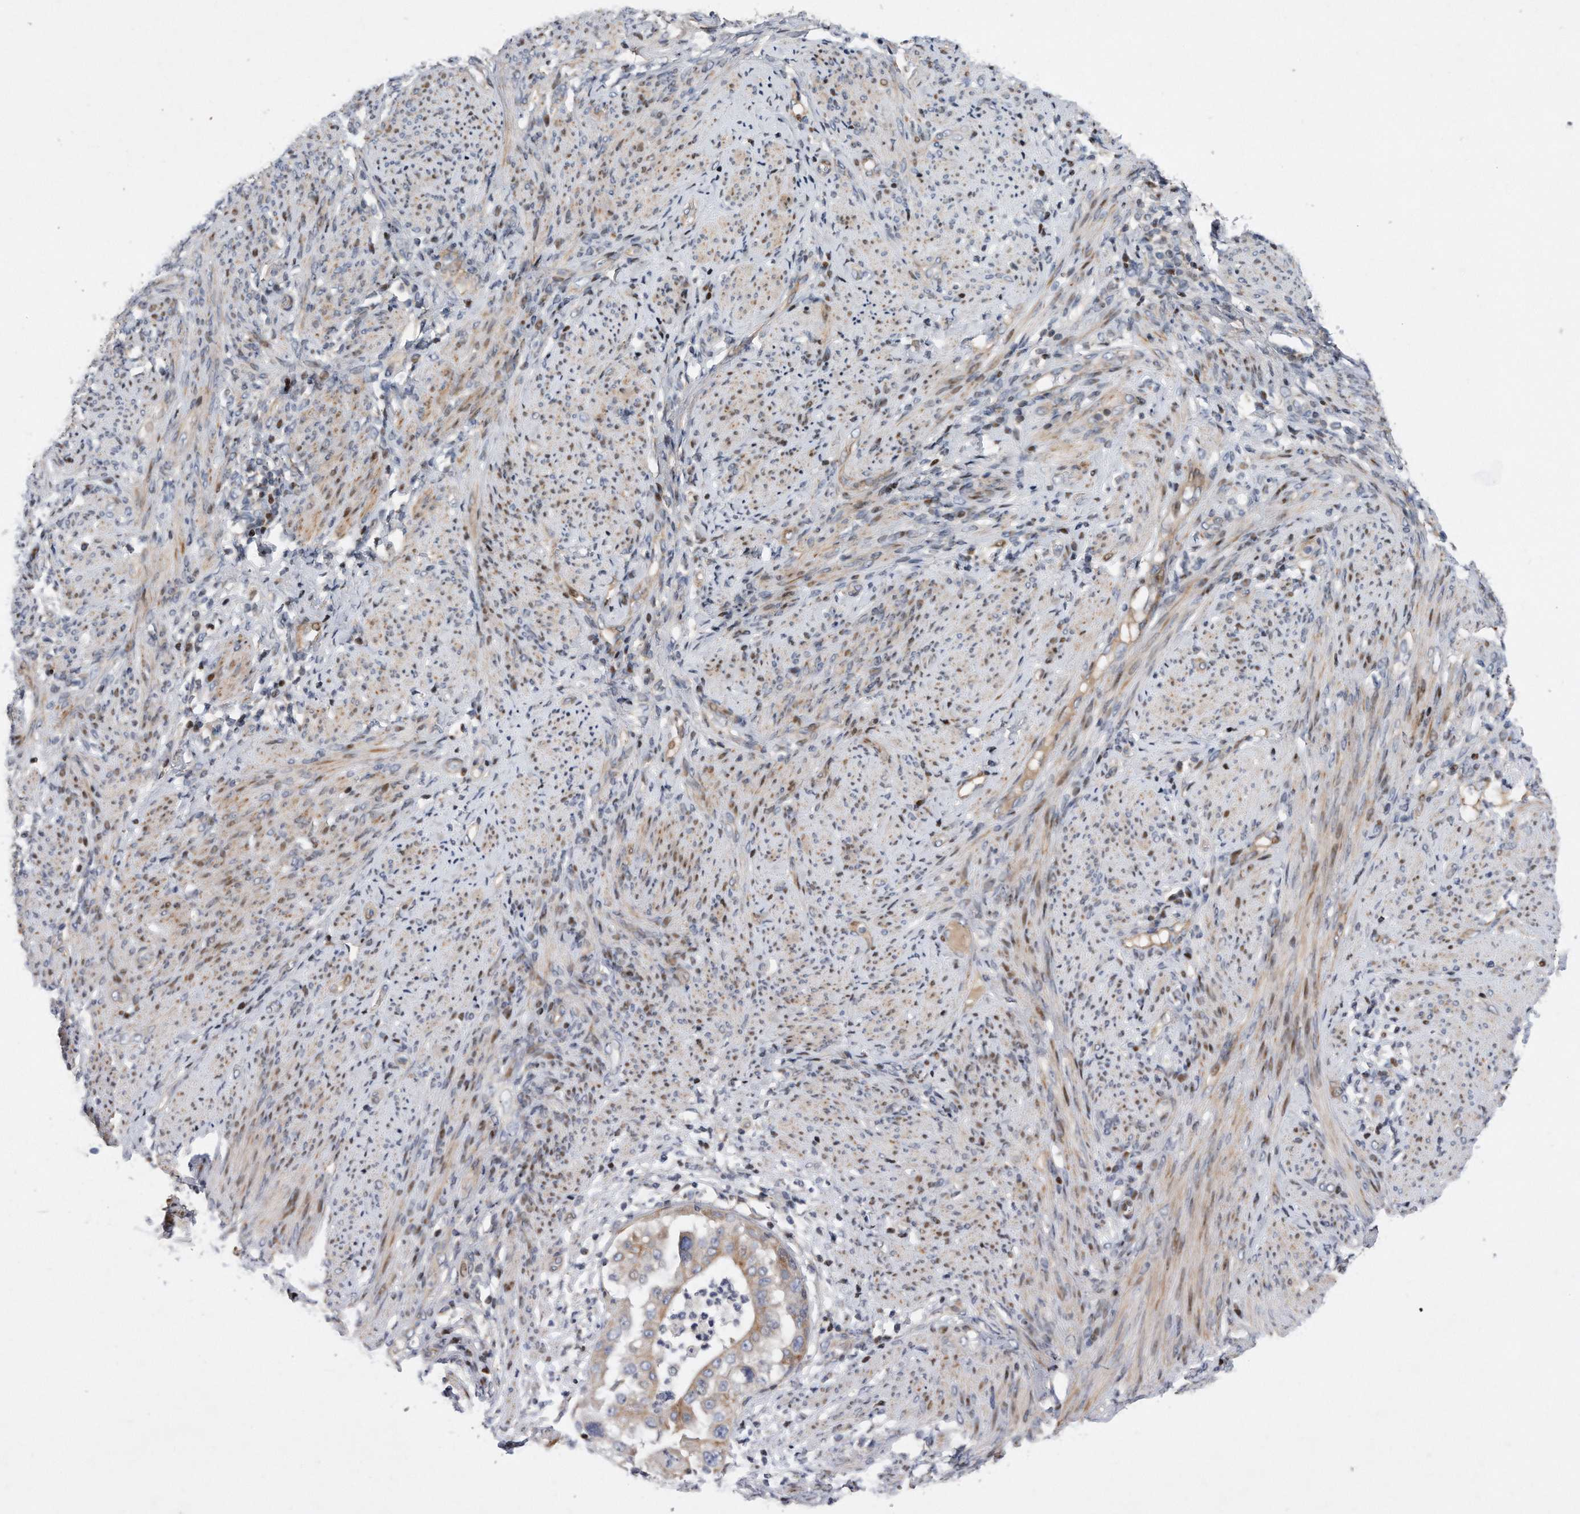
{"staining": {"intensity": "negative", "quantity": "none", "location": "none"}, "tissue": "endometrial cancer", "cell_type": "Tumor cells", "image_type": "cancer", "snomed": [{"axis": "morphology", "description": "Adenocarcinoma, NOS"}, {"axis": "topography", "description": "Endometrium"}], "caption": "Human adenocarcinoma (endometrial) stained for a protein using IHC demonstrates no staining in tumor cells.", "gene": "CDH12", "patient": {"sex": "female", "age": 85}}